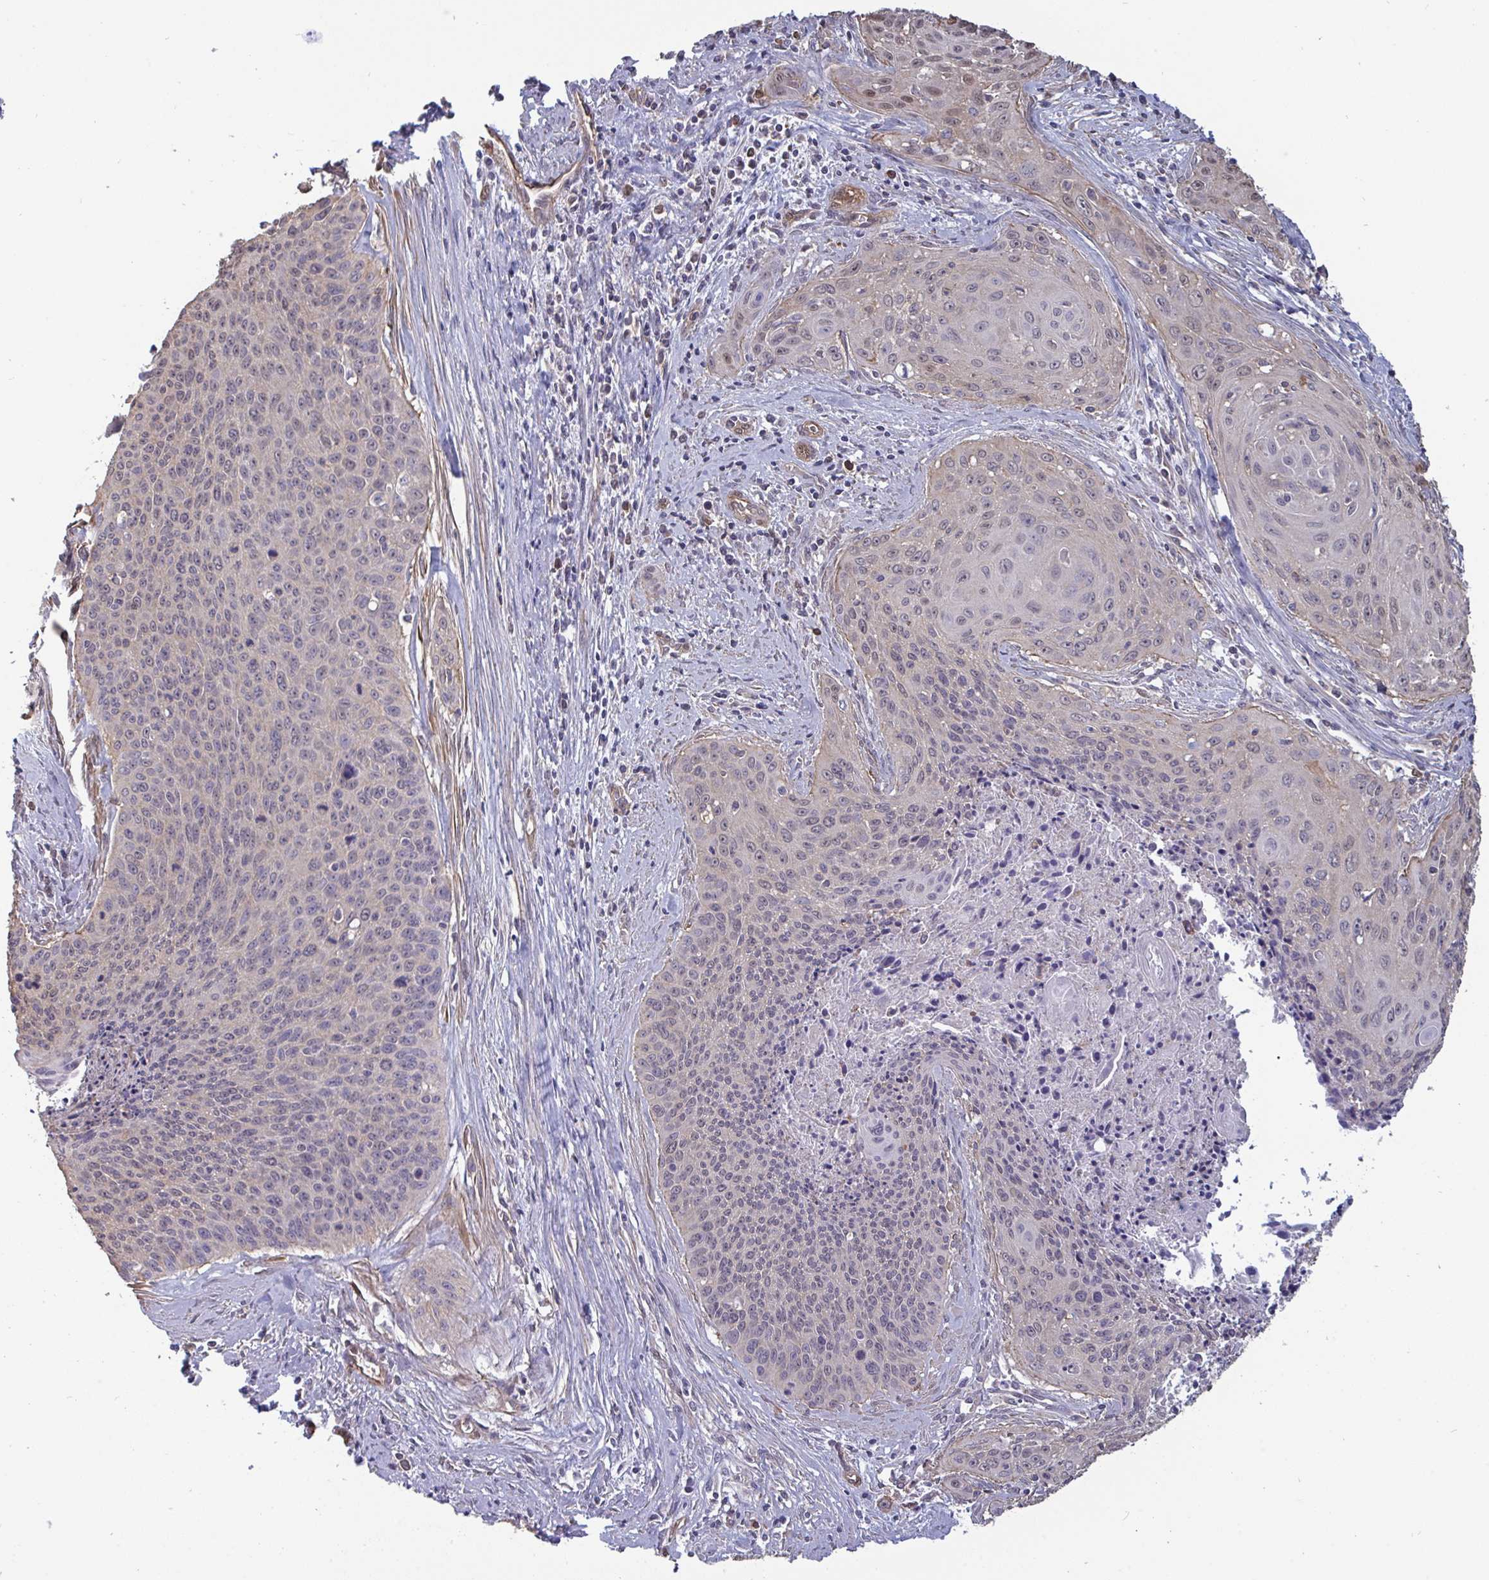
{"staining": {"intensity": "negative", "quantity": "none", "location": "none"}, "tissue": "cervical cancer", "cell_type": "Tumor cells", "image_type": "cancer", "snomed": [{"axis": "morphology", "description": "Squamous cell carcinoma, NOS"}, {"axis": "topography", "description": "Cervix"}], "caption": "The IHC image has no significant expression in tumor cells of cervical squamous cell carcinoma tissue. Brightfield microscopy of immunohistochemistry stained with DAB (3,3'-diaminobenzidine) (brown) and hematoxylin (blue), captured at high magnification.", "gene": "ISCU", "patient": {"sex": "female", "age": 55}}